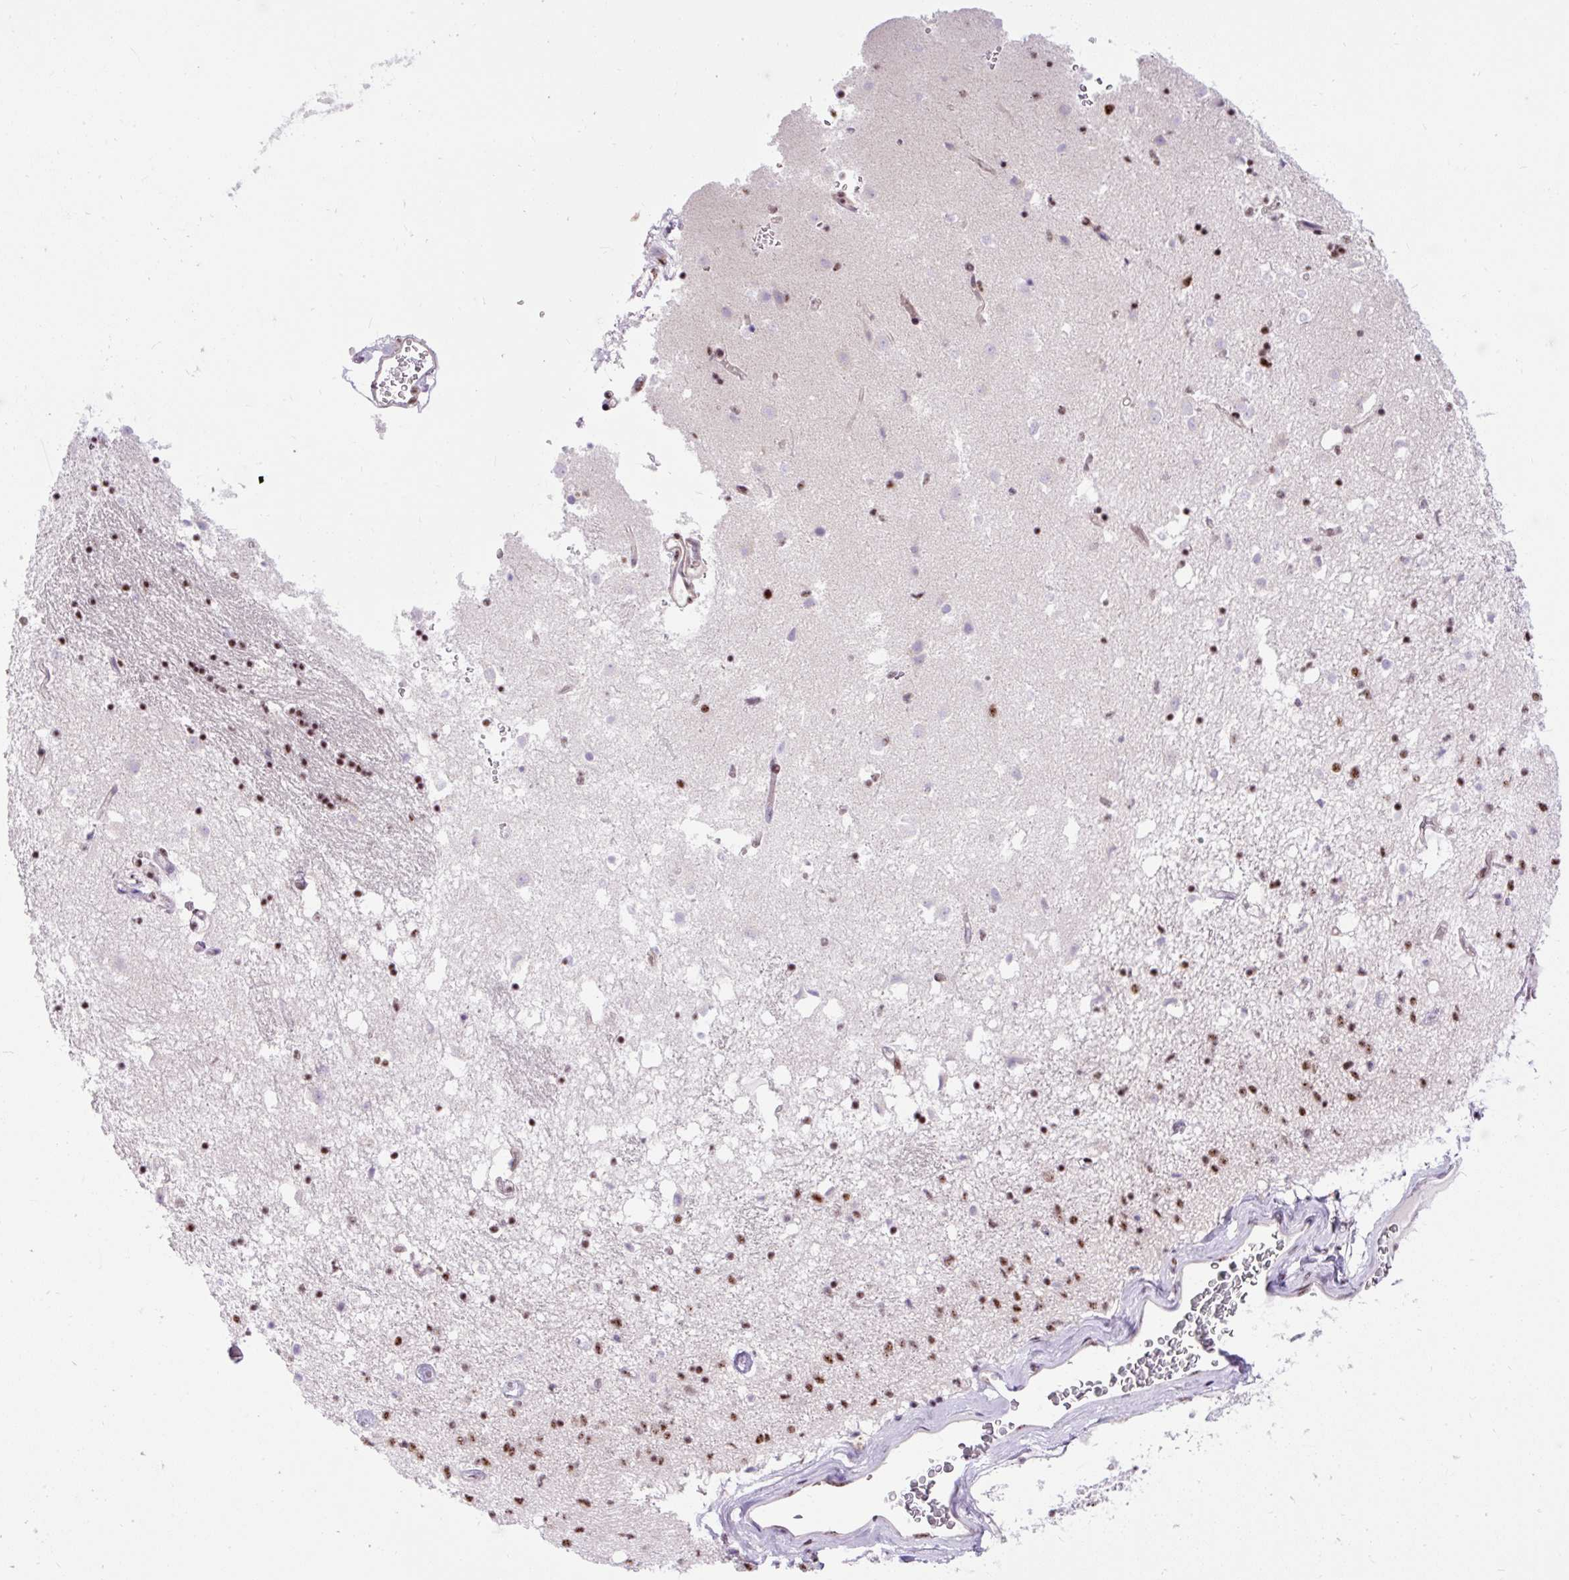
{"staining": {"intensity": "moderate", "quantity": "25%-75%", "location": "nuclear"}, "tissue": "caudate", "cell_type": "Glial cells", "image_type": "normal", "snomed": [{"axis": "morphology", "description": "Normal tissue, NOS"}, {"axis": "topography", "description": "Lateral ventricle wall"}], "caption": "DAB (3,3'-diaminobenzidine) immunohistochemical staining of benign human caudate demonstrates moderate nuclear protein expression in about 25%-75% of glial cells.", "gene": "SMC5", "patient": {"sex": "male", "age": 58}}